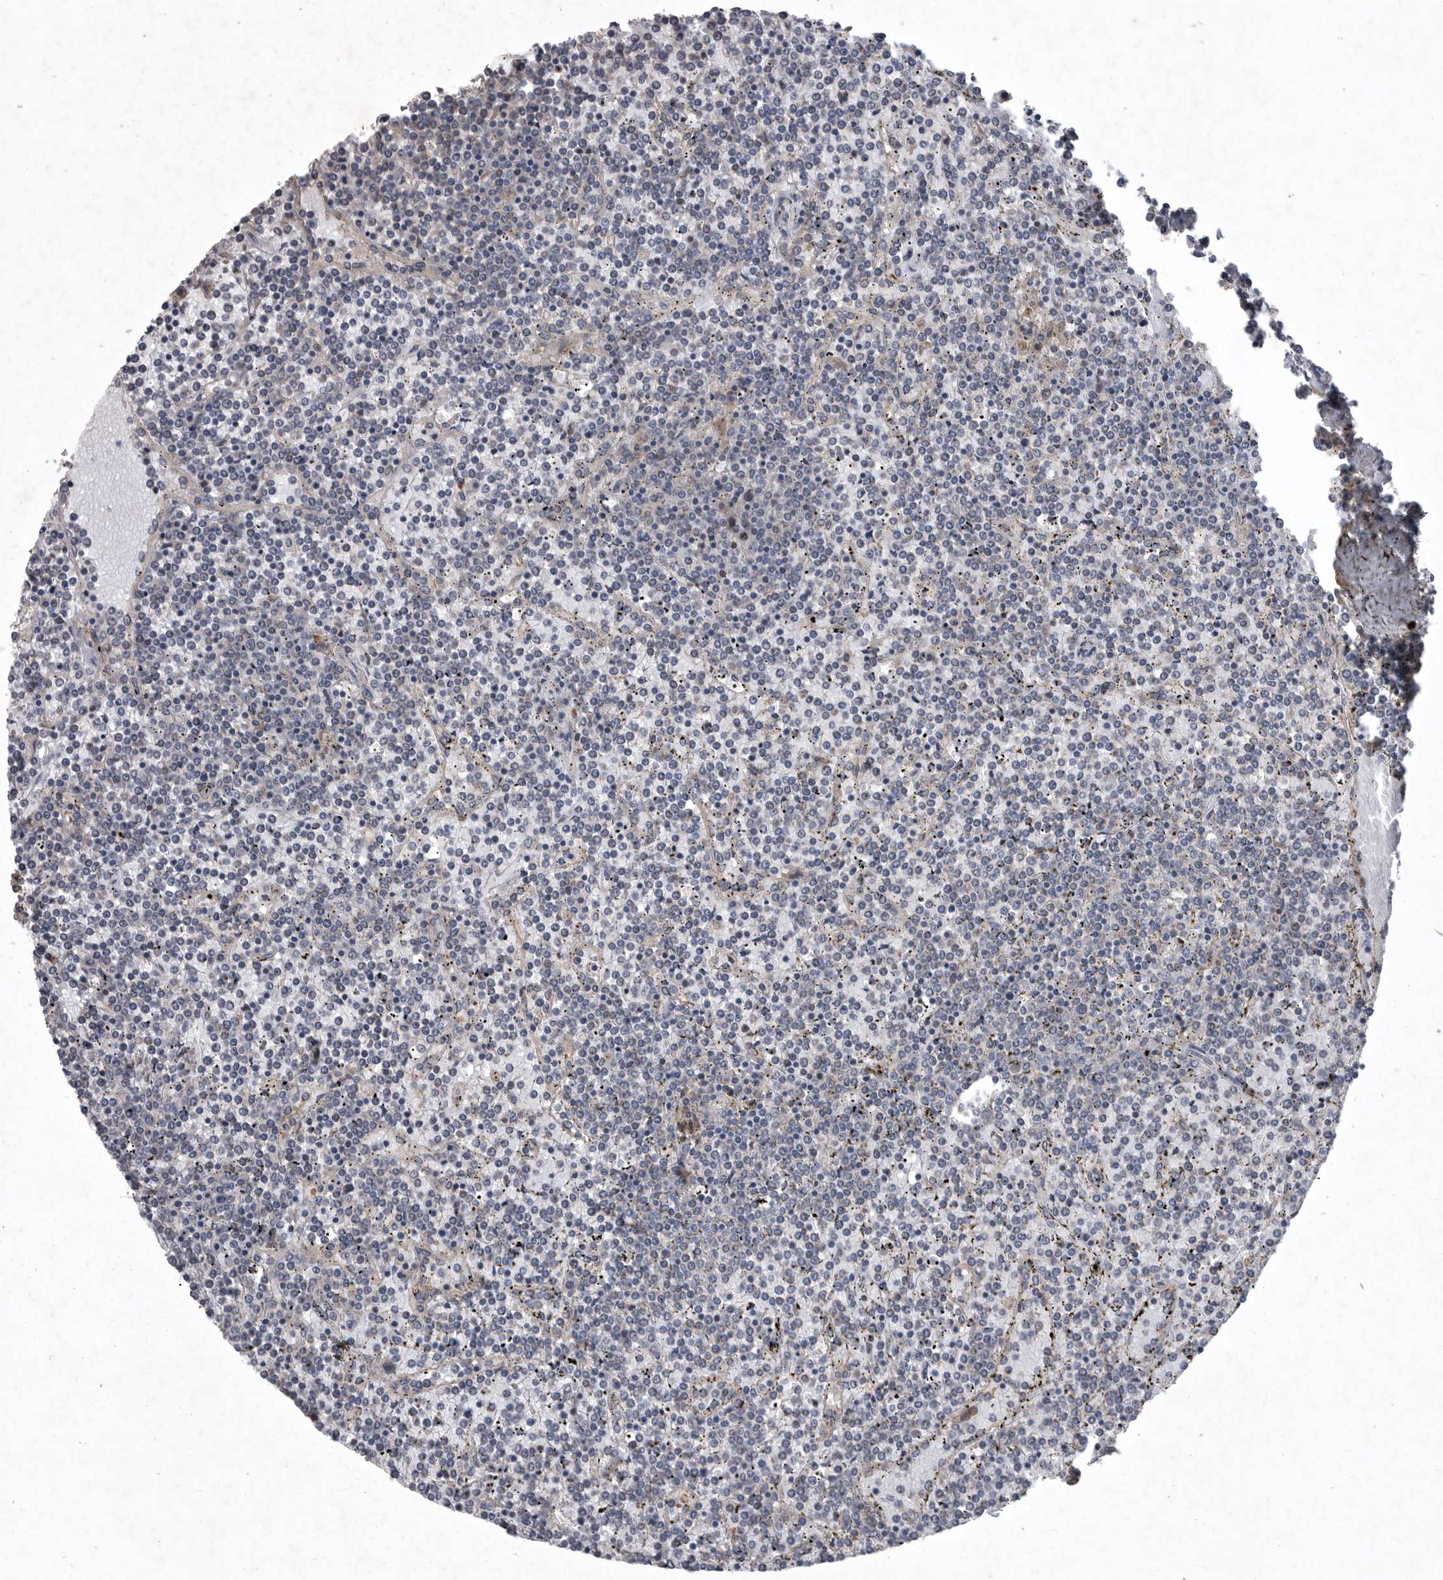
{"staining": {"intensity": "negative", "quantity": "none", "location": "none"}, "tissue": "lymphoma", "cell_type": "Tumor cells", "image_type": "cancer", "snomed": [{"axis": "morphology", "description": "Malignant lymphoma, non-Hodgkin's type, Low grade"}, {"axis": "topography", "description": "Spleen"}], "caption": "Immunohistochemical staining of human lymphoma demonstrates no significant expression in tumor cells.", "gene": "LAMTOR3", "patient": {"sex": "female", "age": 19}}